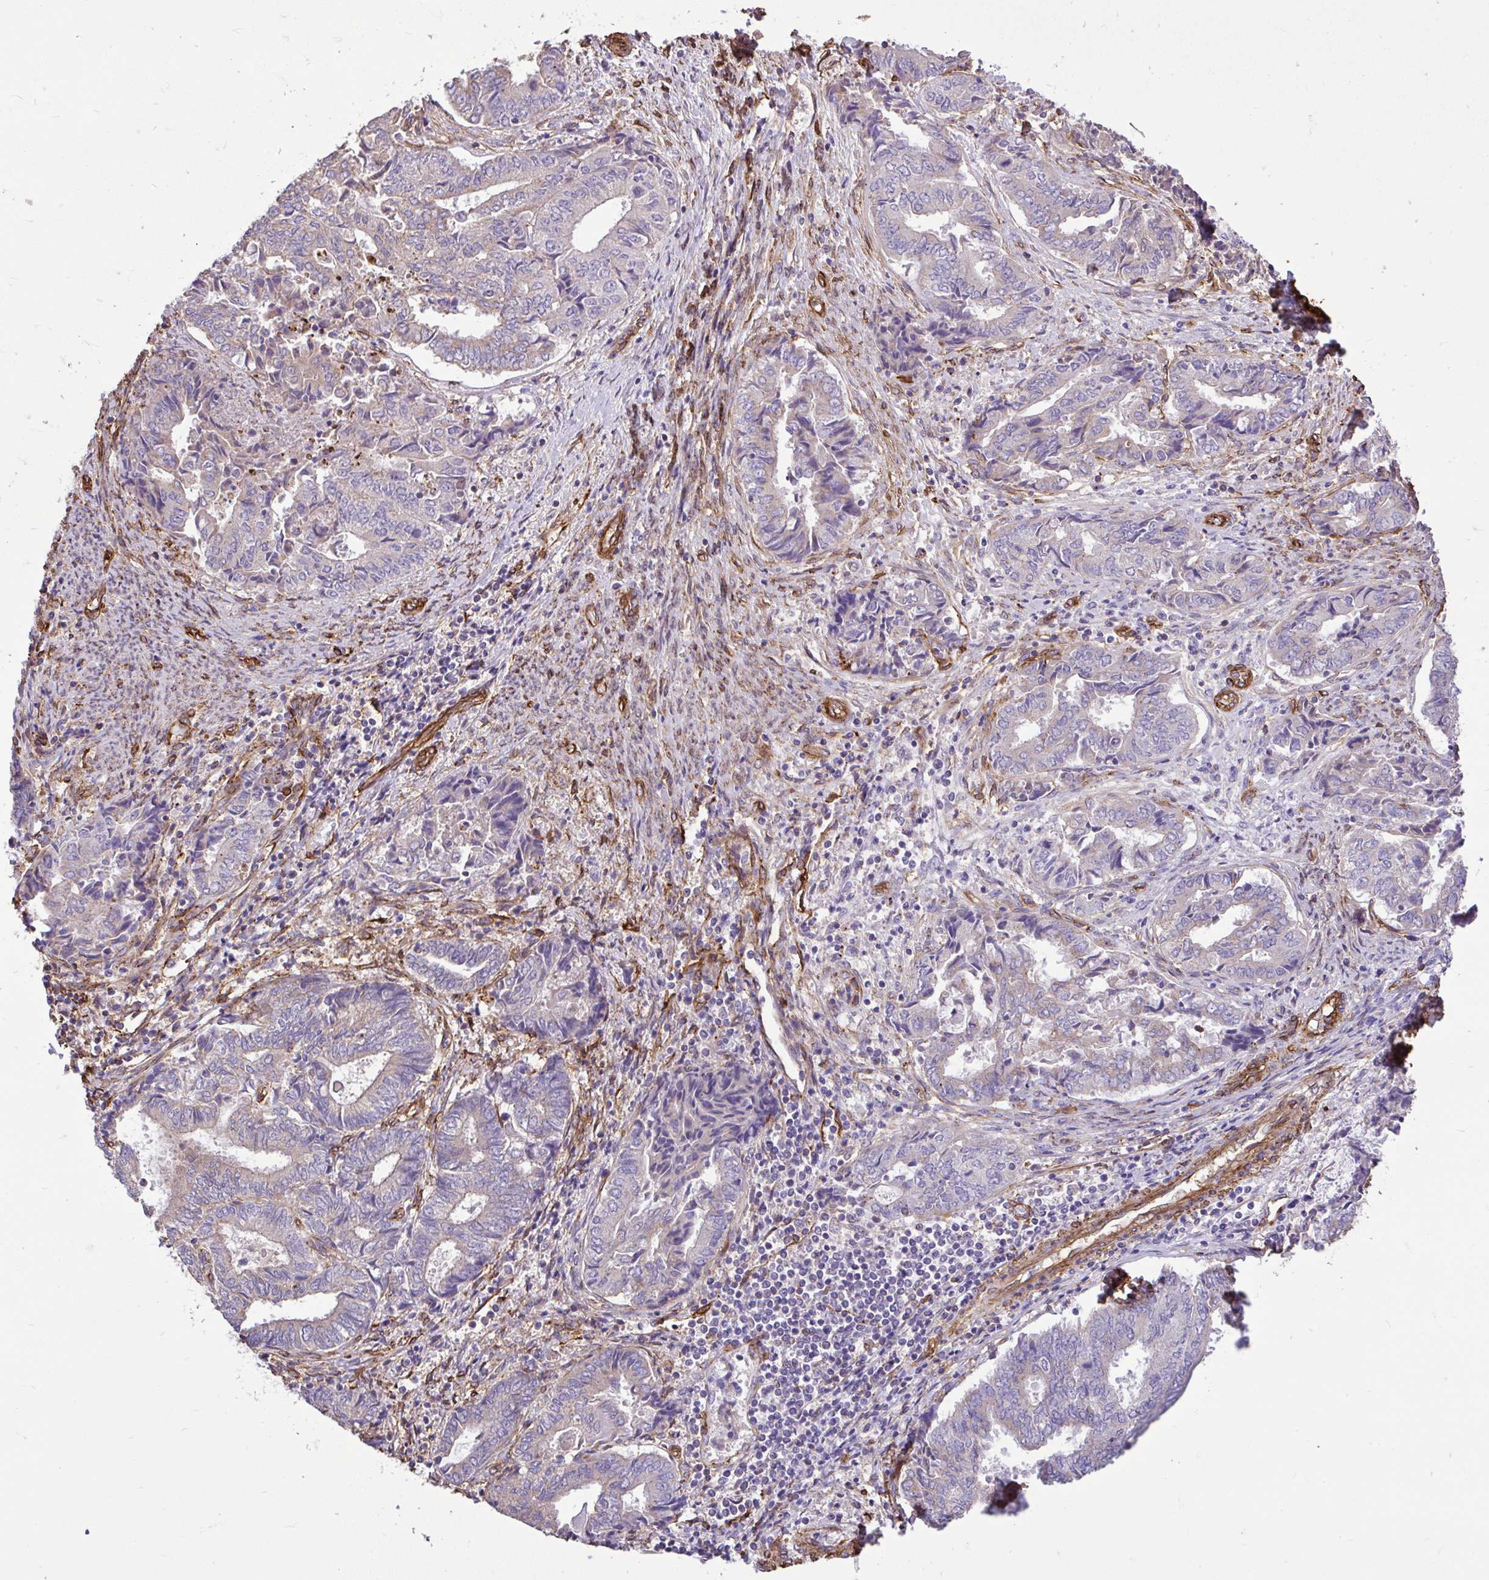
{"staining": {"intensity": "weak", "quantity": "<25%", "location": "cytoplasmic/membranous"}, "tissue": "endometrial cancer", "cell_type": "Tumor cells", "image_type": "cancer", "snomed": [{"axis": "morphology", "description": "Adenocarcinoma, NOS"}, {"axis": "topography", "description": "Endometrium"}], "caption": "IHC of endometrial adenocarcinoma demonstrates no expression in tumor cells. (Stains: DAB (3,3'-diaminobenzidine) IHC with hematoxylin counter stain, Microscopy: brightfield microscopy at high magnification).", "gene": "PTPRK", "patient": {"sex": "female", "age": 80}}